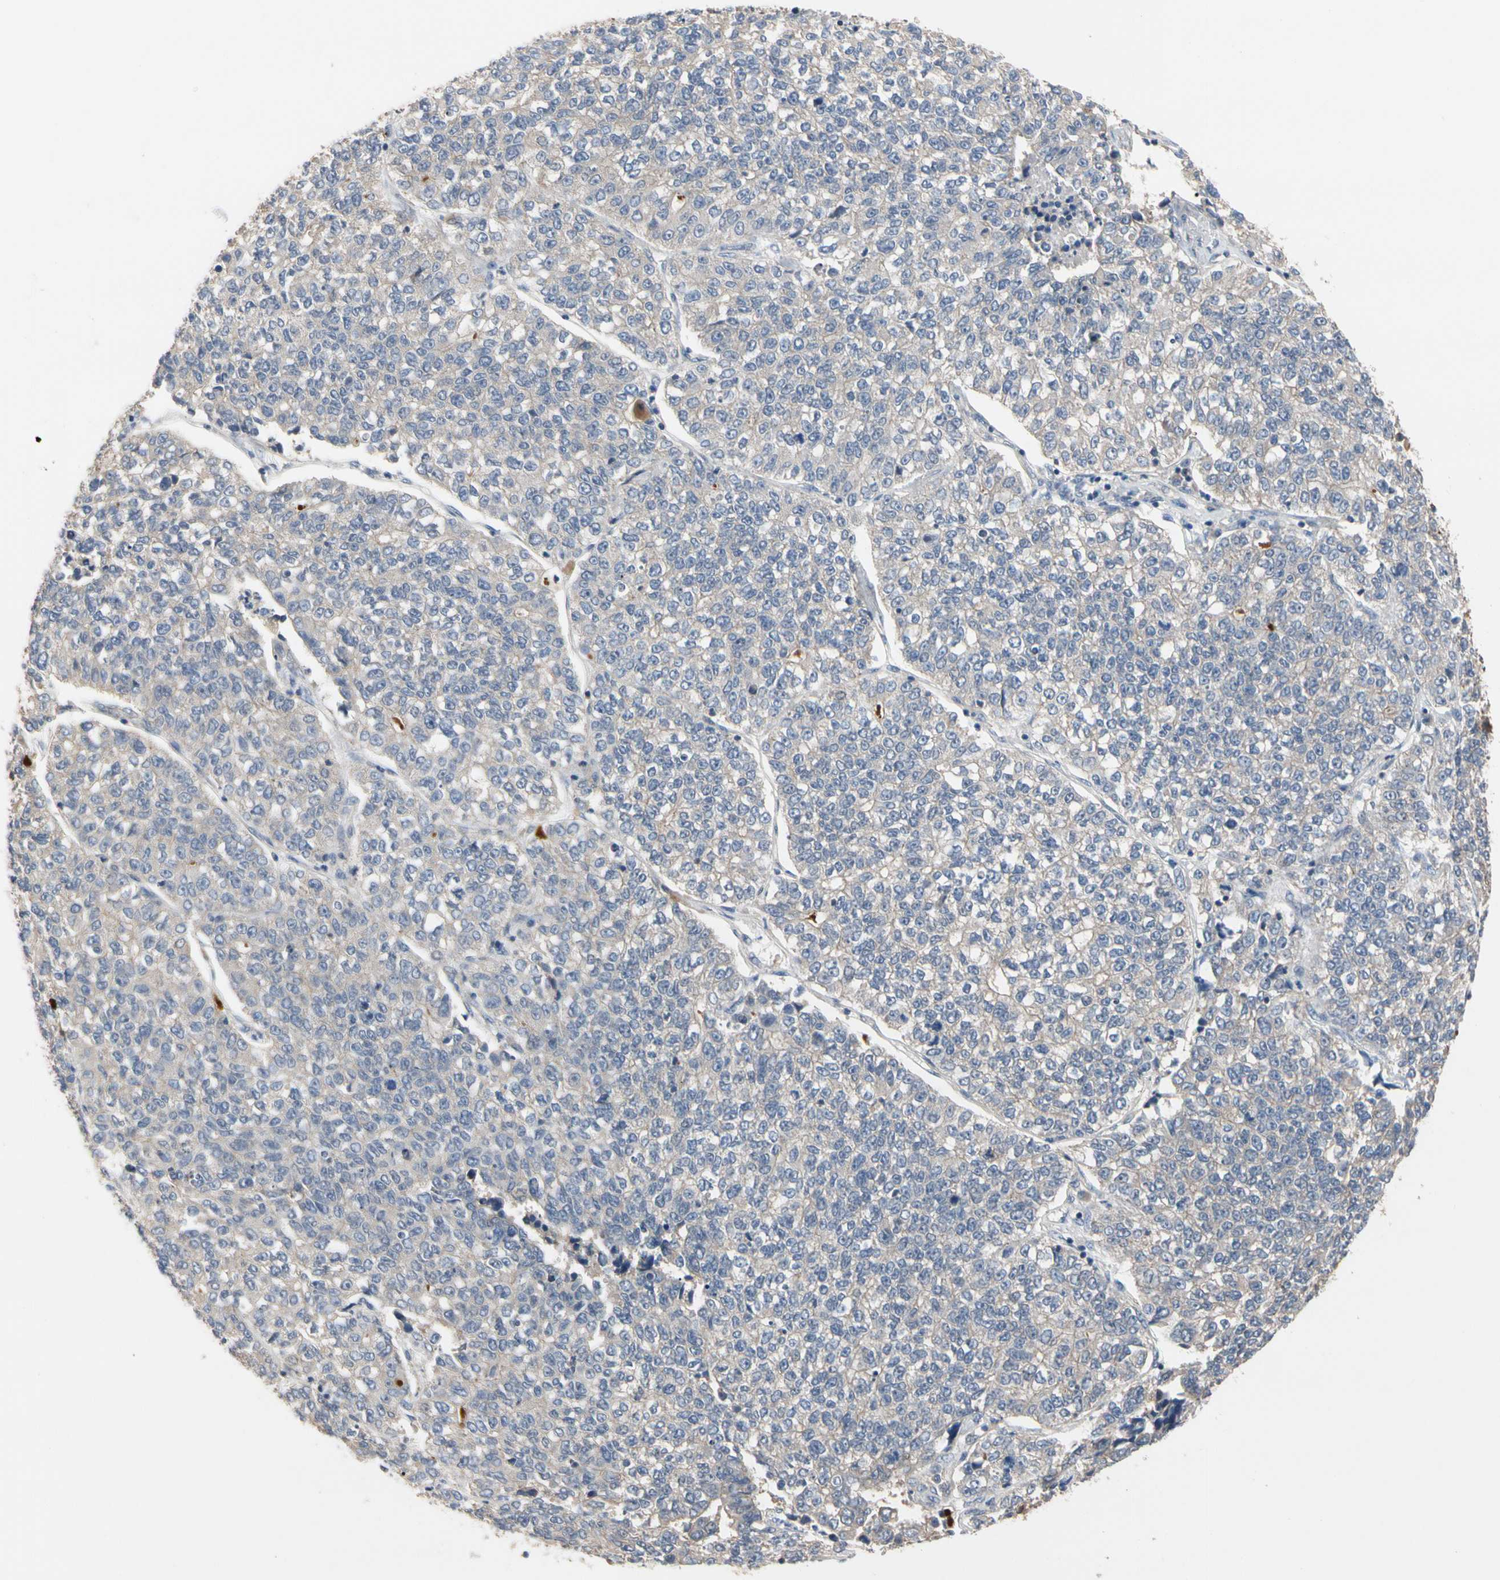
{"staining": {"intensity": "weak", "quantity": ">75%", "location": "cytoplasmic/membranous"}, "tissue": "lung cancer", "cell_type": "Tumor cells", "image_type": "cancer", "snomed": [{"axis": "morphology", "description": "Adenocarcinoma, NOS"}, {"axis": "topography", "description": "Lung"}], "caption": "The immunohistochemical stain highlights weak cytoplasmic/membranous expression in tumor cells of lung cancer tissue.", "gene": "DPP8", "patient": {"sex": "male", "age": 49}}